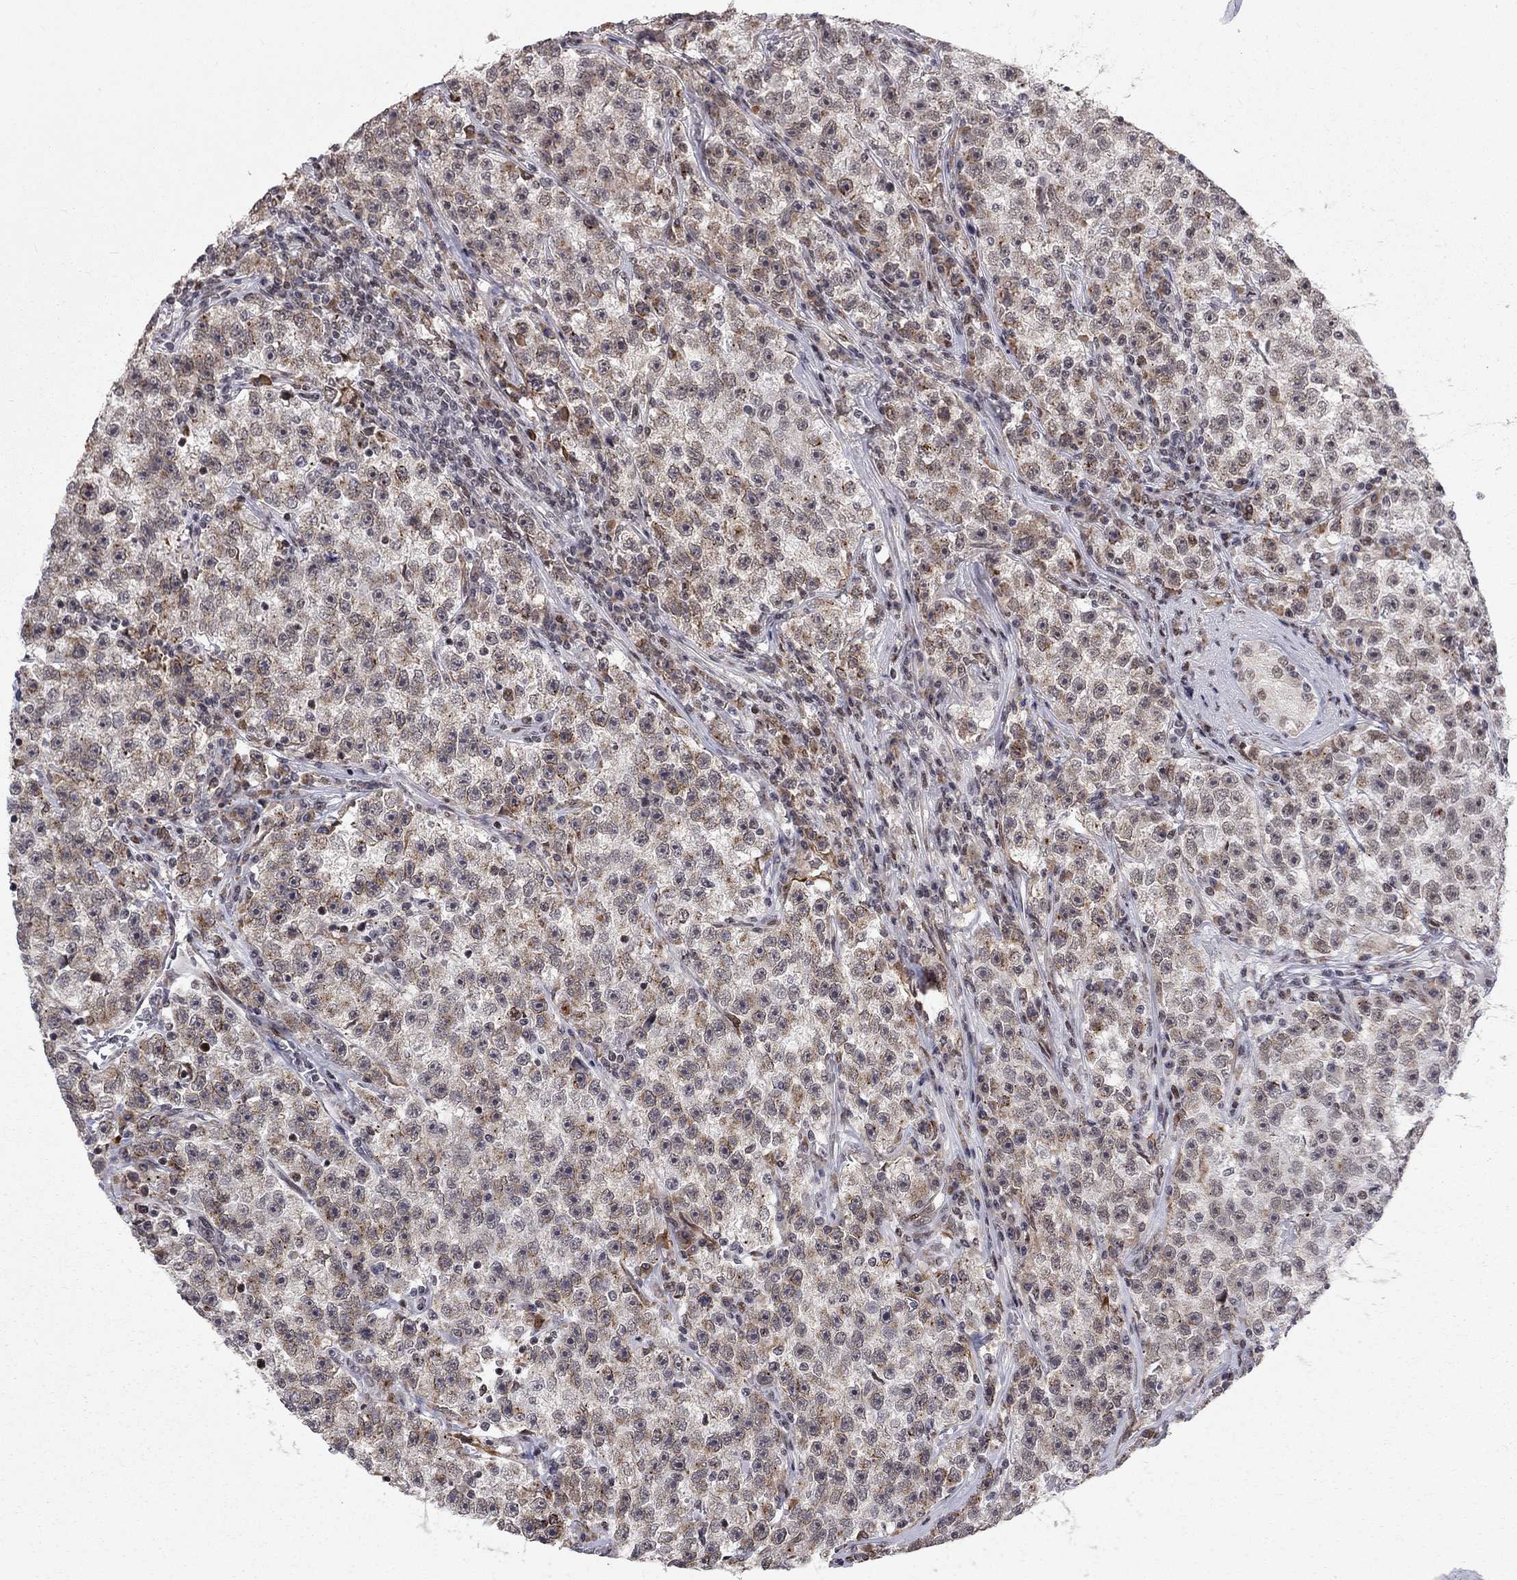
{"staining": {"intensity": "negative", "quantity": "none", "location": "none"}, "tissue": "testis cancer", "cell_type": "Tumor cells", "image_type": "cancer", "snomed": [{"axis": "morphology", "description": "Seminoma, NOS"}, {"axis": "topography", "description": "Testis"}], "caption": "The immunohistochemistry image has no significant expression in tumor cells of testis cancer (seminoma) tissue.", "gene": "TCEAL1", "patient": {"sex": "male", "age": 22}}